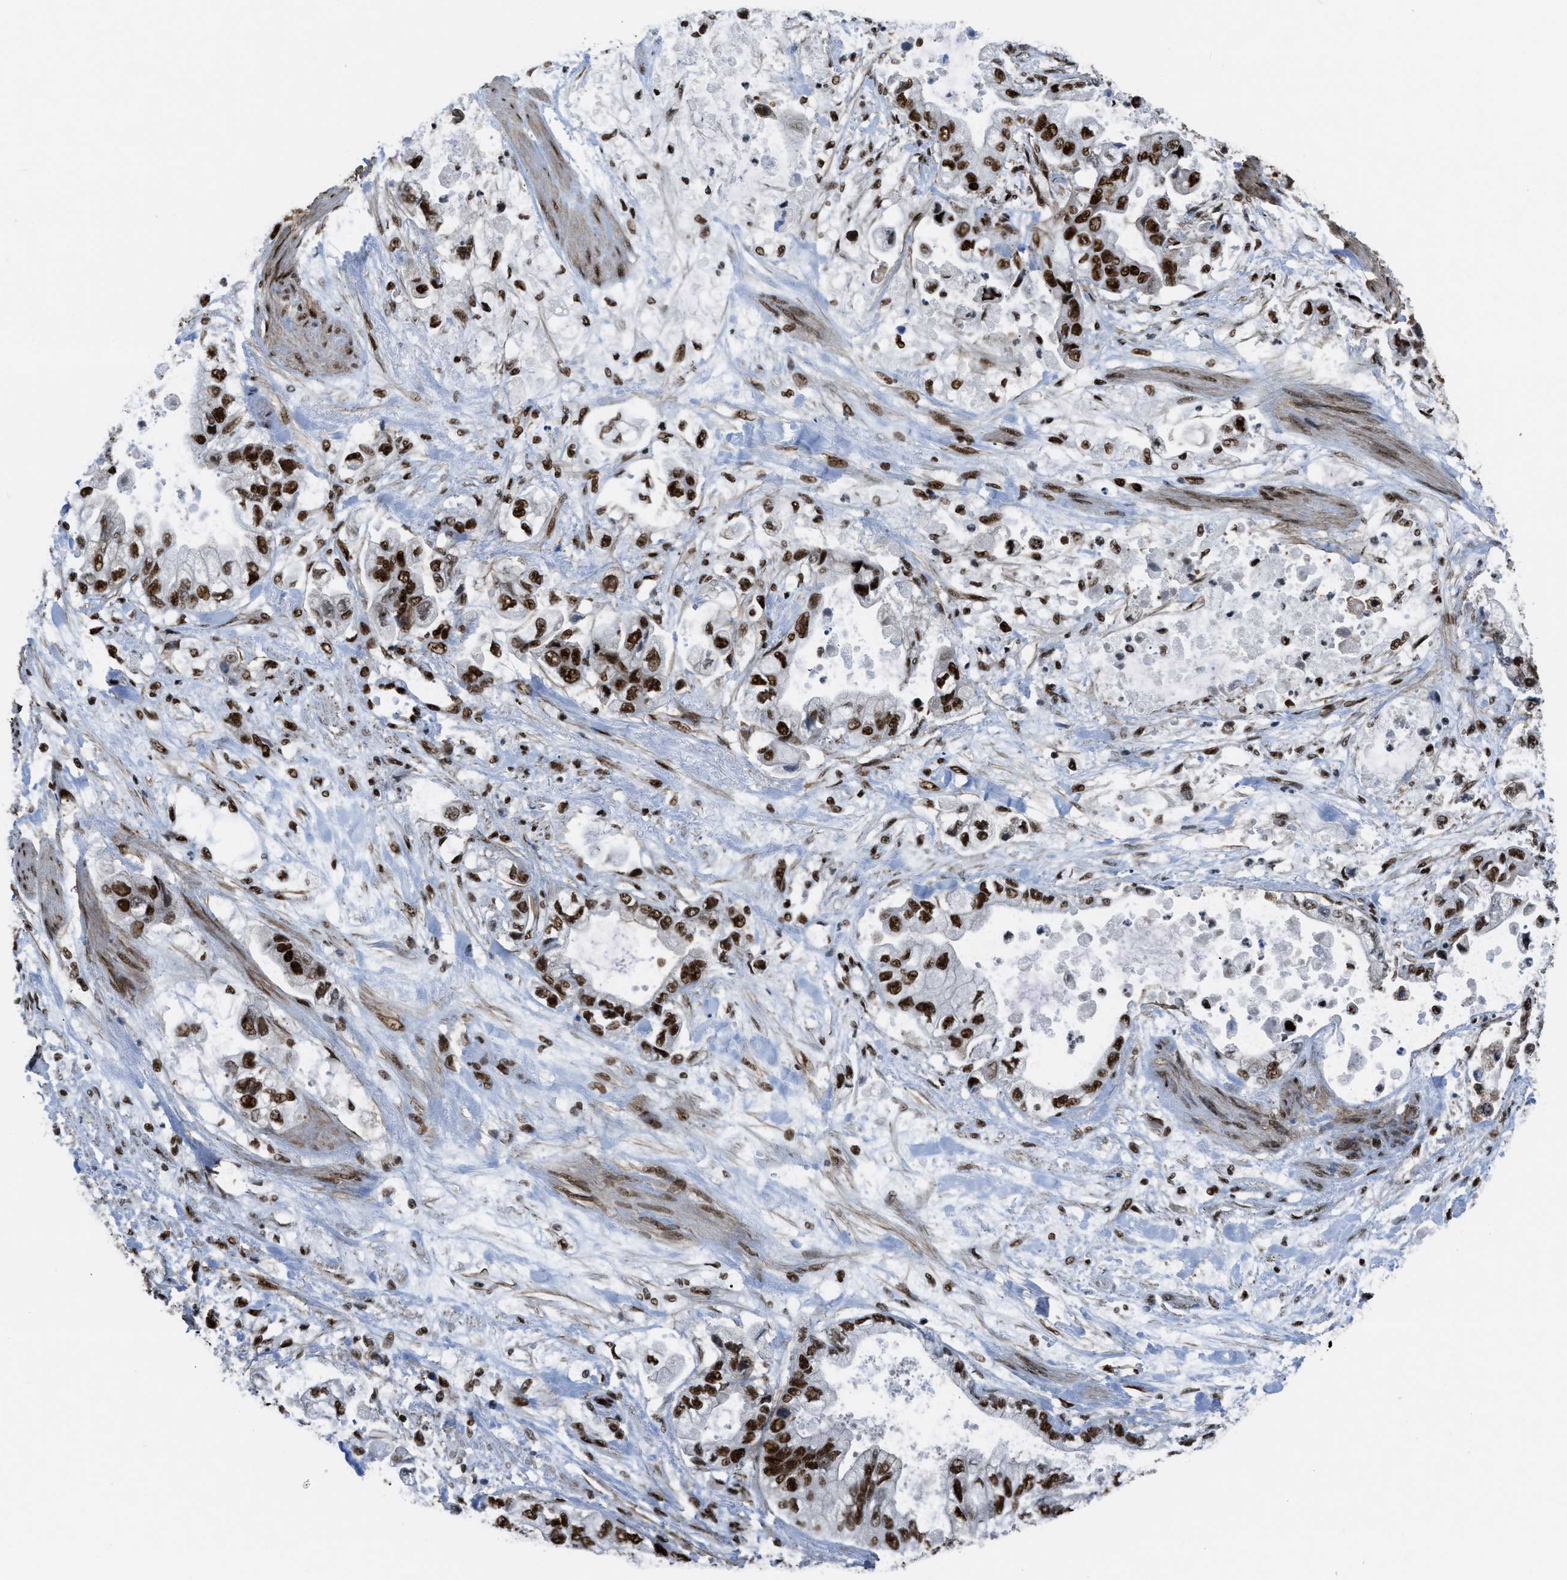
{"staining": {"intensity": "strong", "quantity": ">75%", "location": "nuclear"}, "tissue": "stomach cancer", "cell_type": "Tumor cells", "image_type": "cancer", "snomed": [{"axis": "morphology", "description": "Normal tissue, NOS"}, {"axis": "morphology", "description": "Adenocarcinoma, NOS"}, {"axis": "topography", "description": "Stomach"}], "caption": "Immunohistochemical staining of human stomach cancer (adenocarcinoma) displays high levels of strong nuclear protein staining in approximately >75% of tumor cells.", "gene": "ZNF207", "patient": {"sex": "male", "age": 62}}